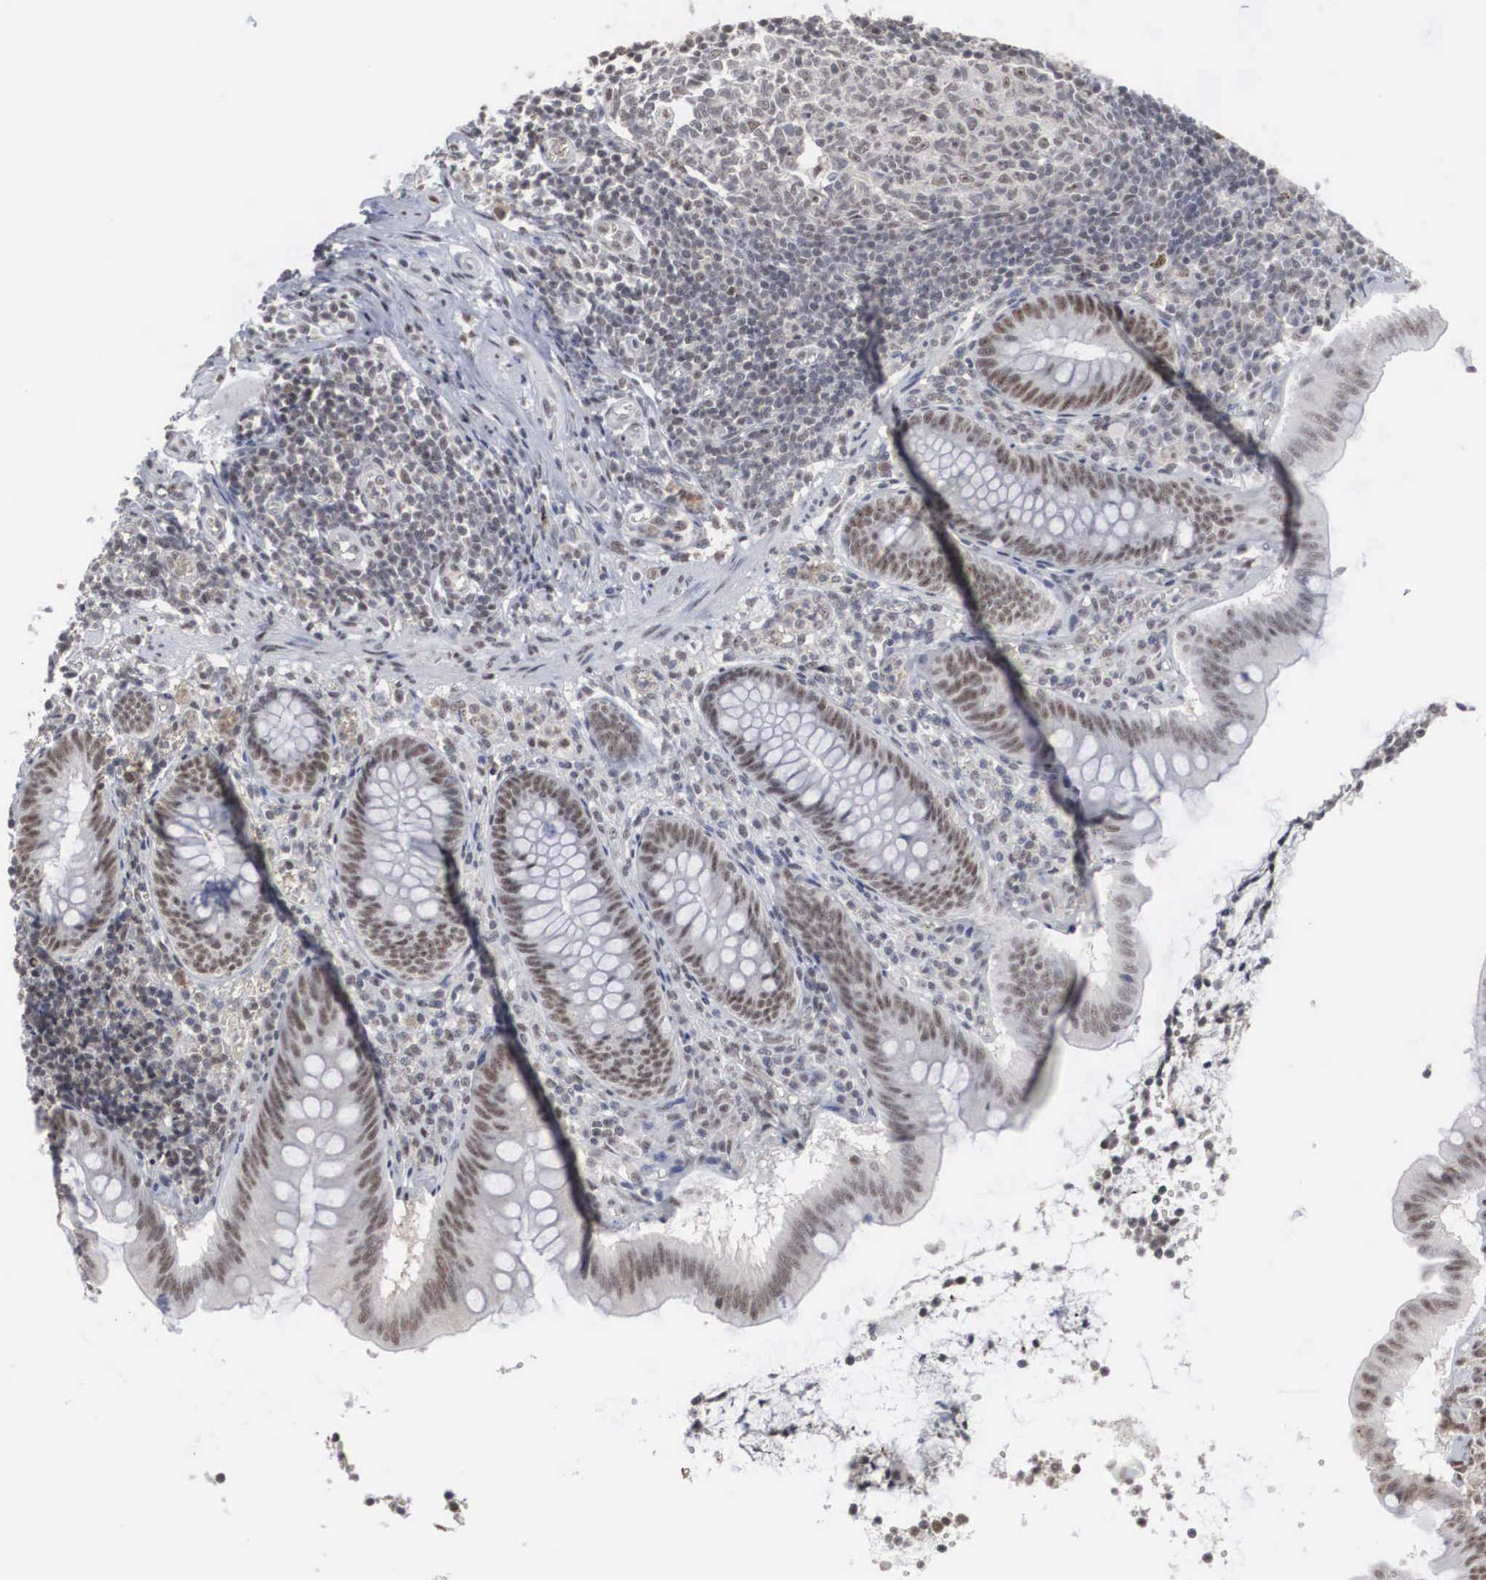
{"staining": {"intensity": "weak", "quantity": "25%-75%", "location": "nuclear"}, "tissue": "appendix", "cell_type": "Glandular cells", "image_type": "normal", "snomed": [{"axis": "morphology", "description": "Normal tissue, NOS"}, {"axis": "topography", "description": "Appendix"}], "caption": "Immunohistochemistry histopathology image of normal human appendix stained for a protein (brown), which displays low levels of weak nuclear staining in approximately 25%-75% of glandular cells.", "gene": "AUTS2", "patient": {"sex": "female", "age": 34}}